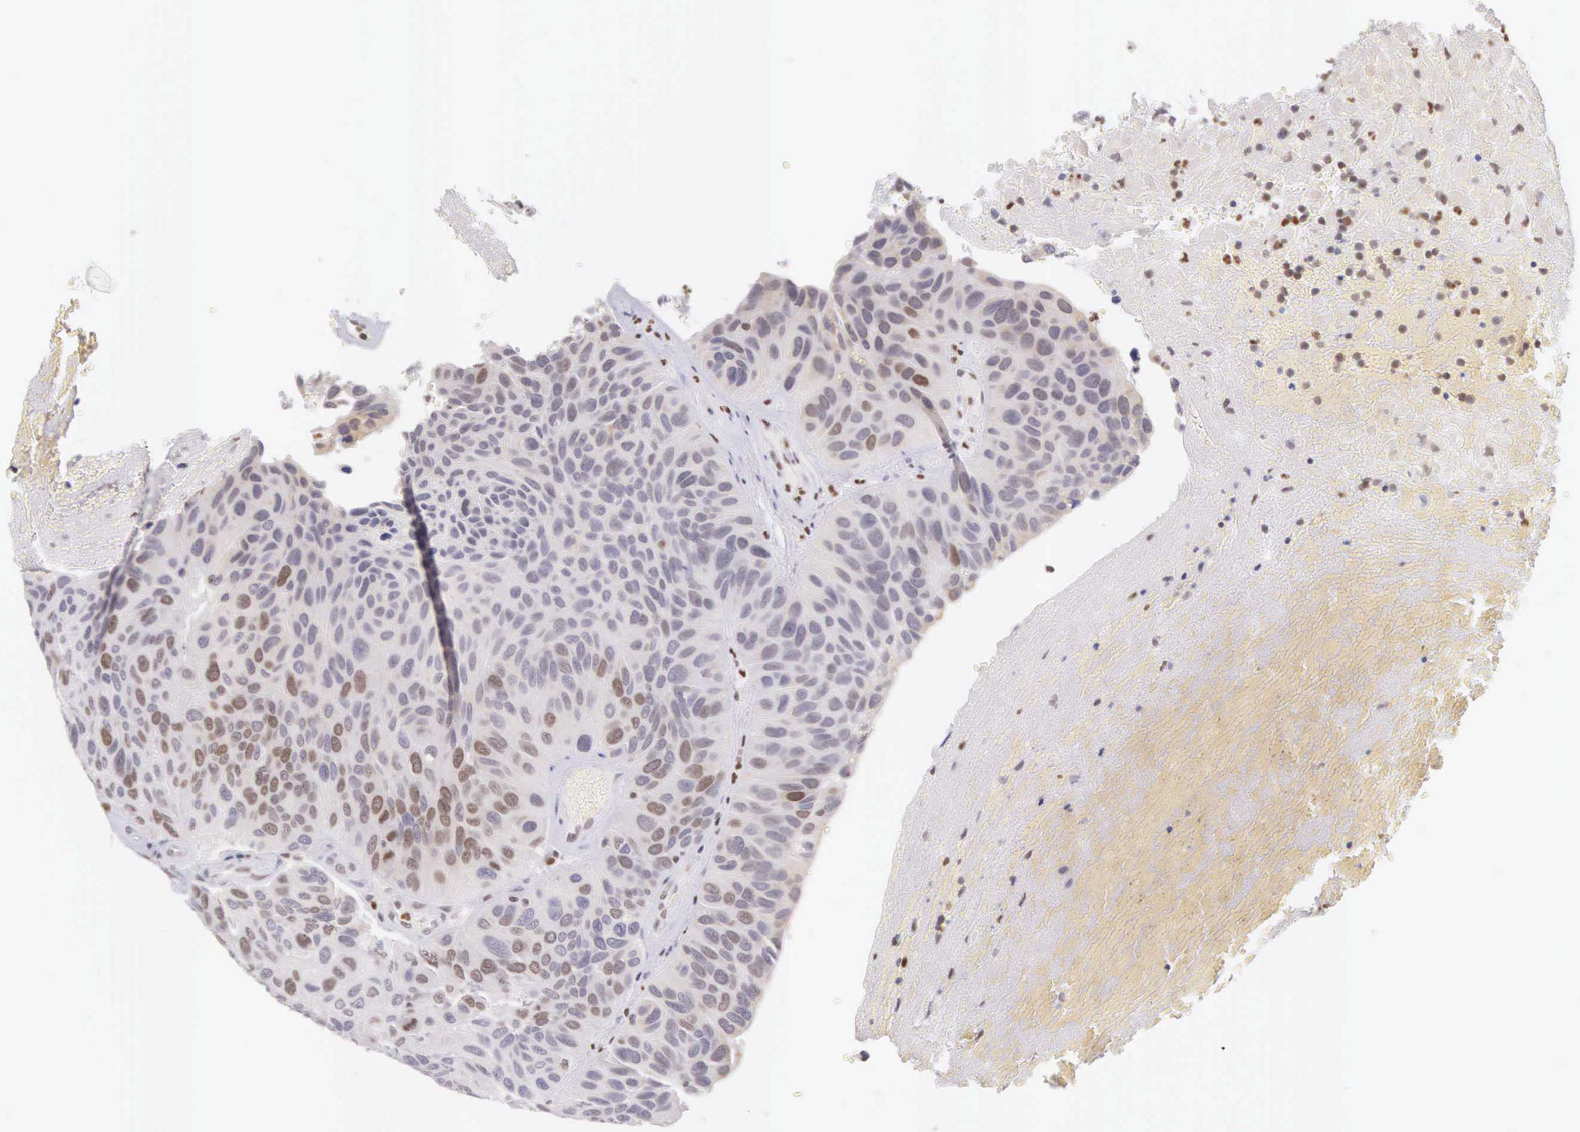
{"staining": {"intensity": "weak", "quantity": "<25%", "location": "nuclear"}, "tissue": "urothelial cancer", "cell_type": "Tumor cells", "image_type": "cancer", "snomed": [{"axis": "morphology", "description": "Urothelial carcinoma, High grade"}, {"axis": "topography", "description": "Urinary bladder"}], "caption": "This is an immunohistochemistry photomicrograph of human high-grade urothelial carcinoma. There is no positivity in tumor cells.", "gene": "VRK1", "patient": {"sex": "male", "age": 66}}